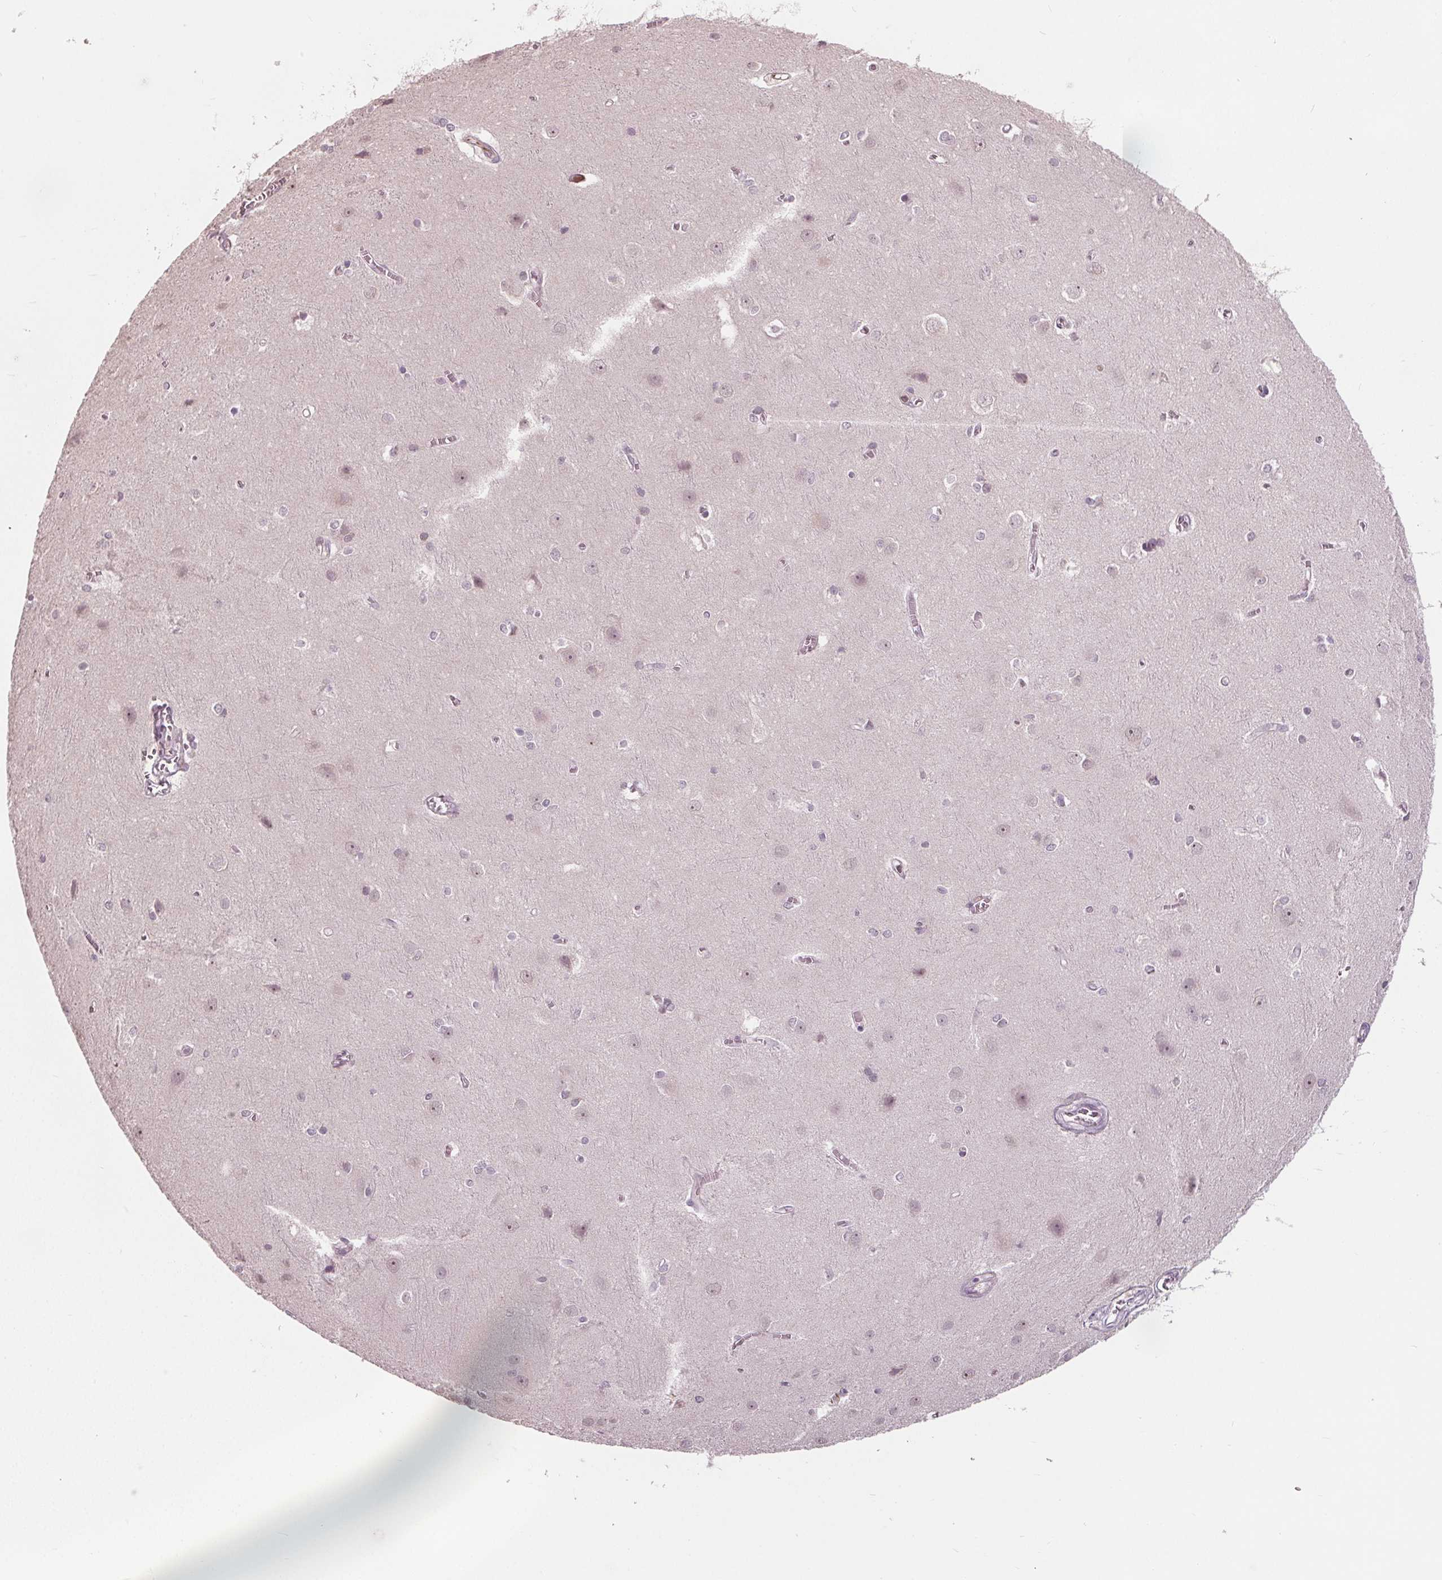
{"staining": {"intensity": "negative", "quantity": "none", "location": "none"}, "tissue": "cerebral cortex", "cell_type": "Endothelial cells", "image_type": "normal", "snomed": [{"axis": "morphology", "description": "Normal tissue, NOS"}, {"axis": "topography", "description": "Cerebral cortex"}], "caption": "This is a image of immunohistochemistry staining of normal cerebral cortex, which shows no expression in endothelial cells. (Stains: DAB (3,3'-diaminobenzidine) IHC with hematoxylin counter stain, Microscopy: brightfield microscopy at high magnification).", "gene": "CXCL16", "patient": {"sex": "male", "age": 37}}